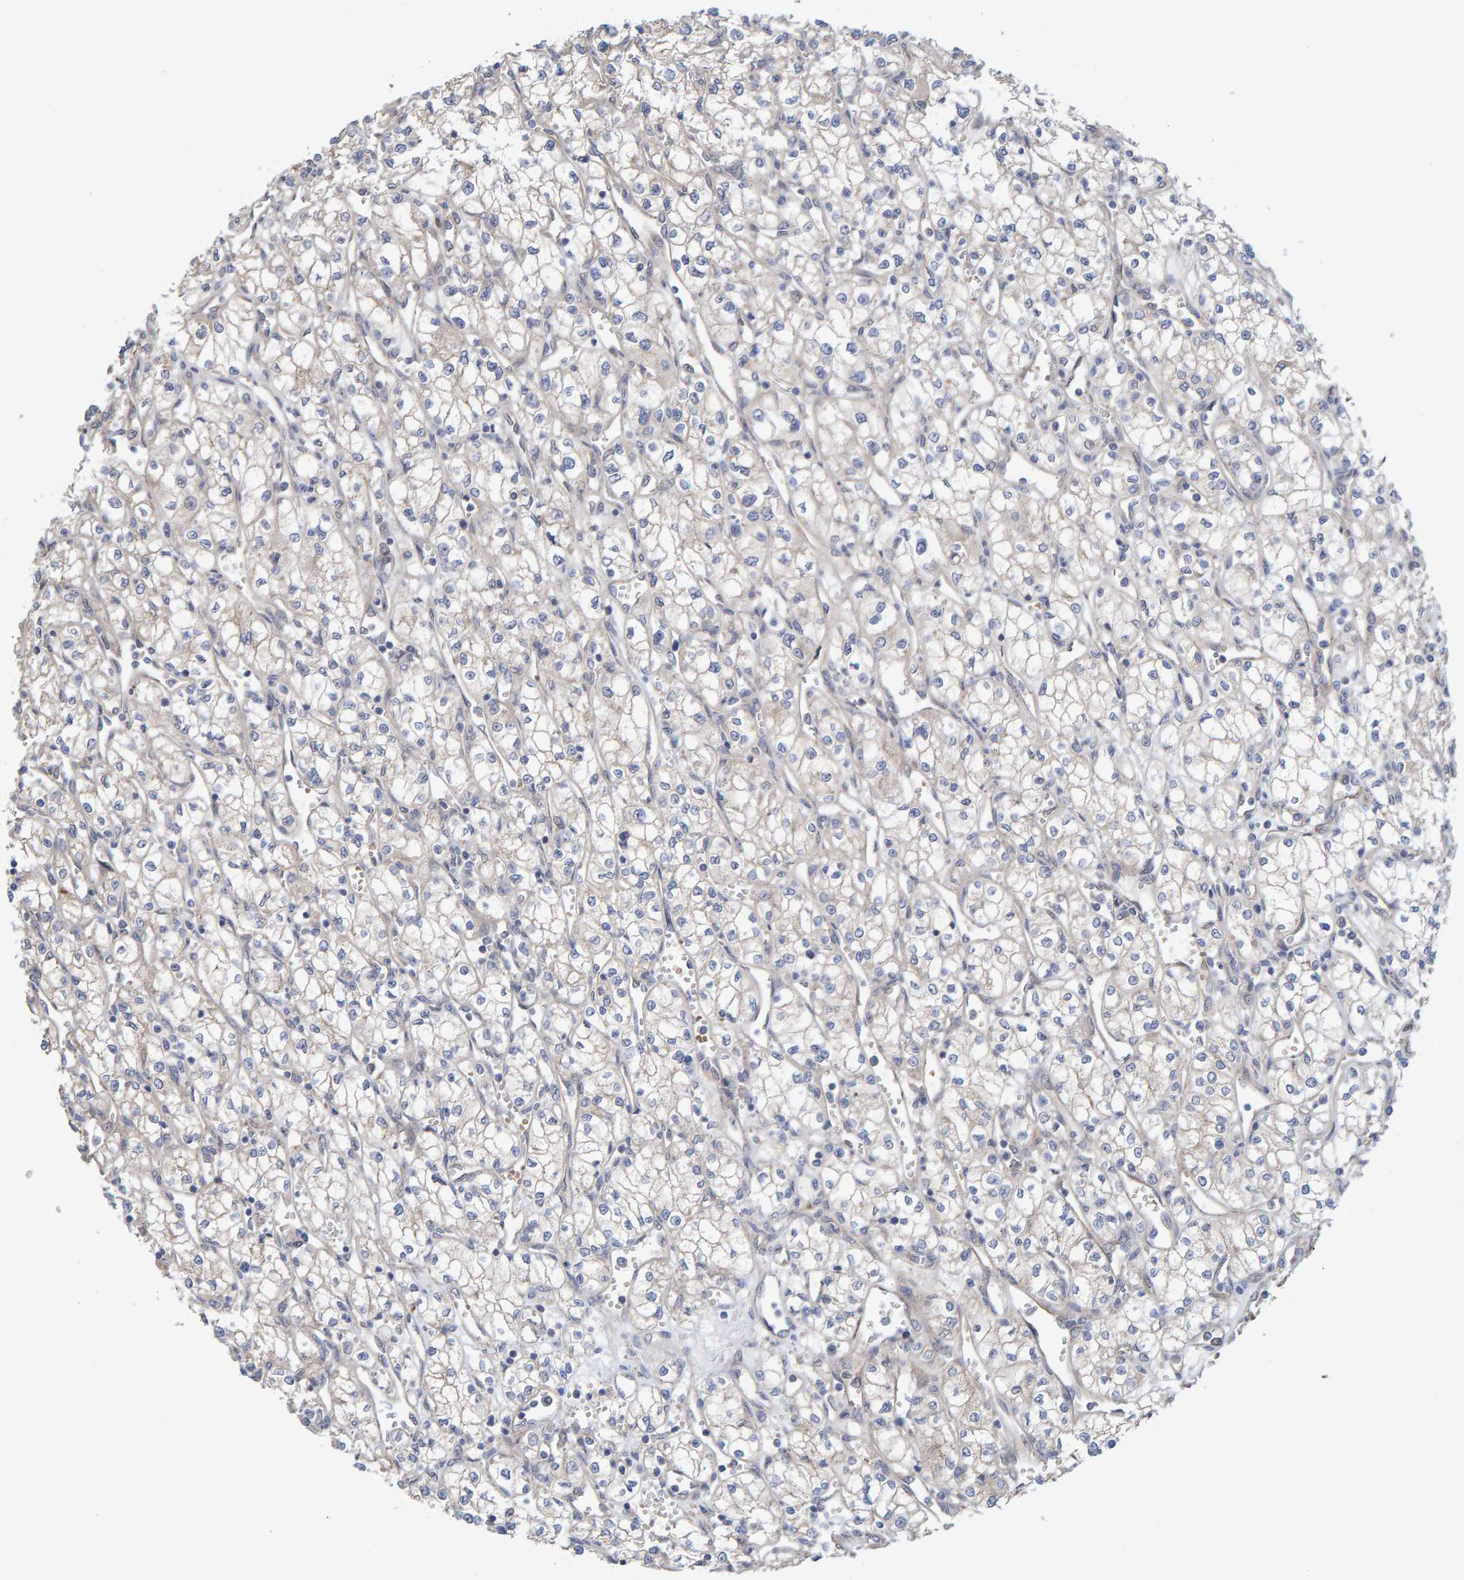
{"staining": {"intensity": "negative", "quantity": "none", "location": "none"}, "tissue": "renal cancer", "cell_type": "Tumor cells", "image_type": "cancer", "snomed": [{"axis": "morphology", "description": "Adenocarcinoma, NOS"}, {"axis": "topography", "description": "Kidney"}], "caption": "DAB (3,3'-diaminobenzidine) immunohistochemical staining of human renal adenocarcinoma shows no significant positivity in tumor cells.", "gene": "LRSAM1", "patient": {"sex": "male", "age": 59}}